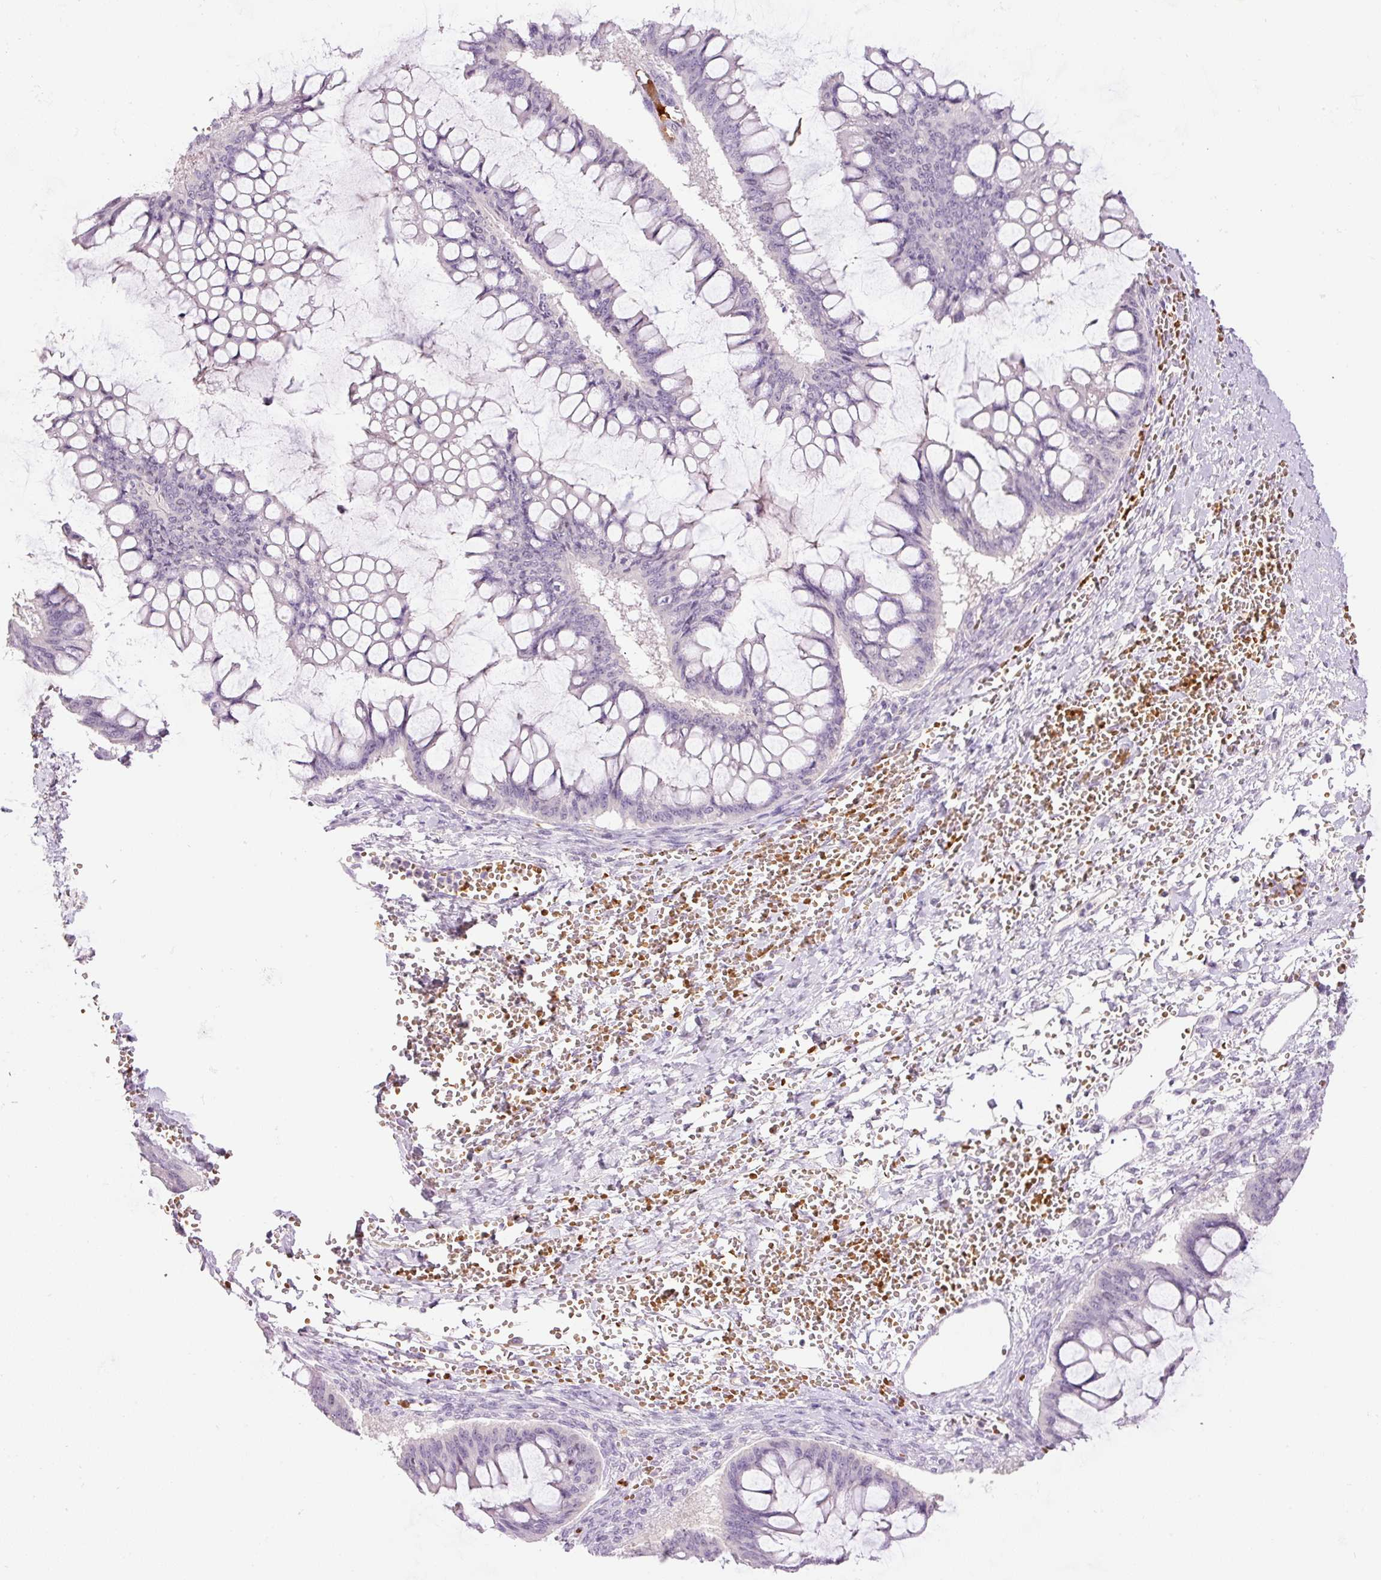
{"staining": {"intensity": "negative", "quantity": "none", "location": "none"}, "tissue": "ovarian cancer", "cell_type": "Tumor cells", "image_type": "cancer", "snomed": [{"axis": "morphology", "description": "Cystadenocarcinoma, mucinous, NOS"}, {"axis": "topography", "description": "Ovary"}], "caption": "Ovarian cancer (mucinous cystadenocarcinoma) was stained to show a protein in brown. There is no significant expression in tumor cells.", "gene": "LY6G6D", "patient": {"sex": "female", "age": 73}}